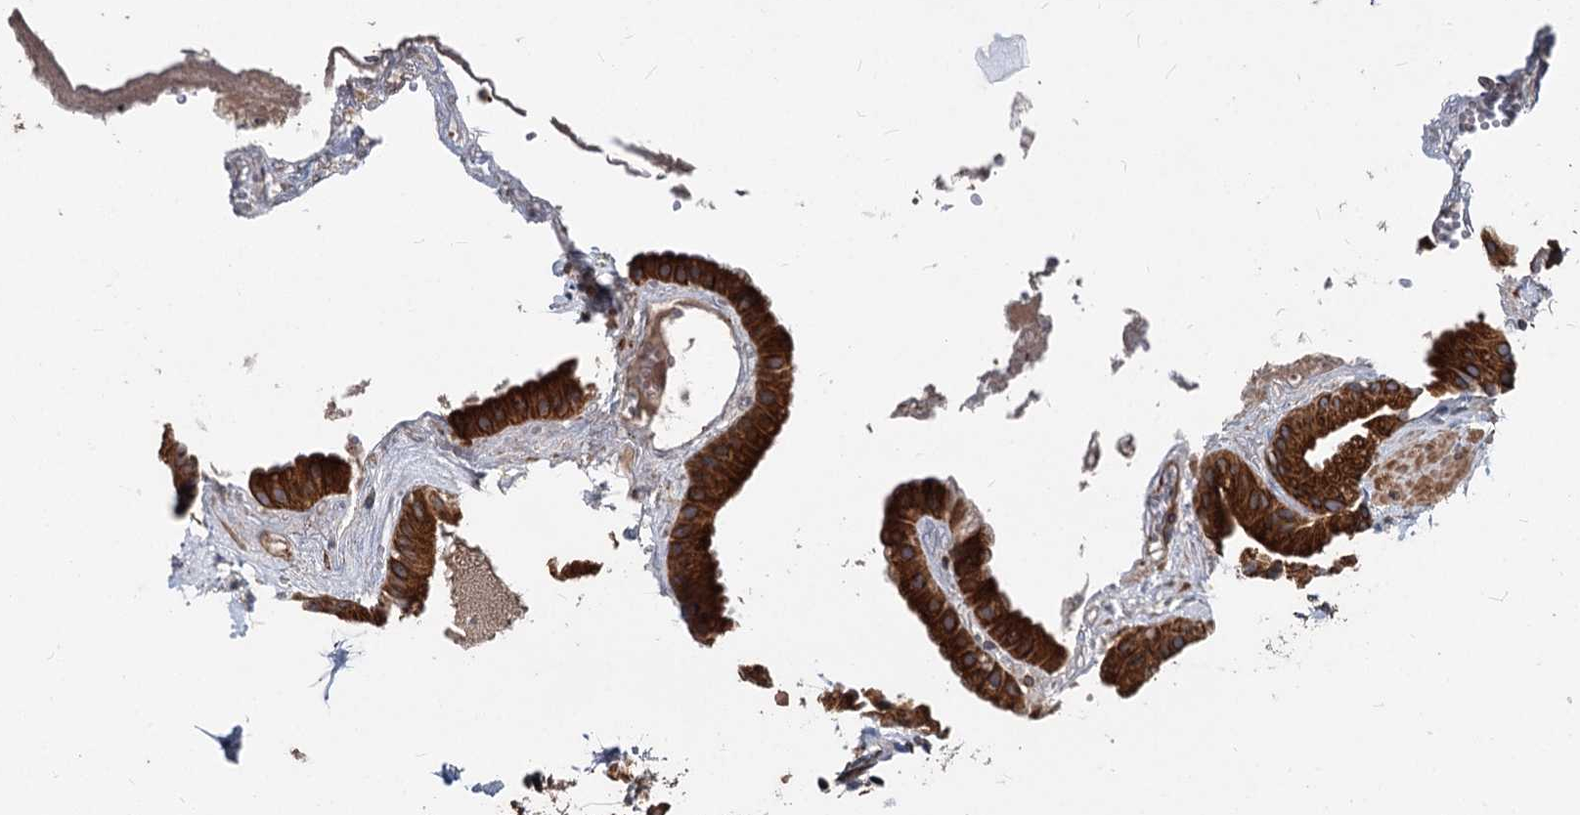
{"staining": {"intensity": "strong", "quantity": ">75%", "location": "cytoplasmic/membranous"}, "tissue": "gallbladder", "cell_type": "Glandular cells", "image_type": "normal", "snomed": [{"axis": "morphology", "description": "Normal tissue, NOS"}, {"axis": "topography", "description": "Gallbladder"}], "caption": "Immunohistochemical staining of benign gallbladder reveals strong cytoplasmic/membranous protein staining in approximately >75% of glandular cells. (DAB (3,3'-diaminobenzidine) IHC with brightfield microscopy, high magnification).", "gene": "STIM1", "patient": {"sex": "male", "age": 55}}